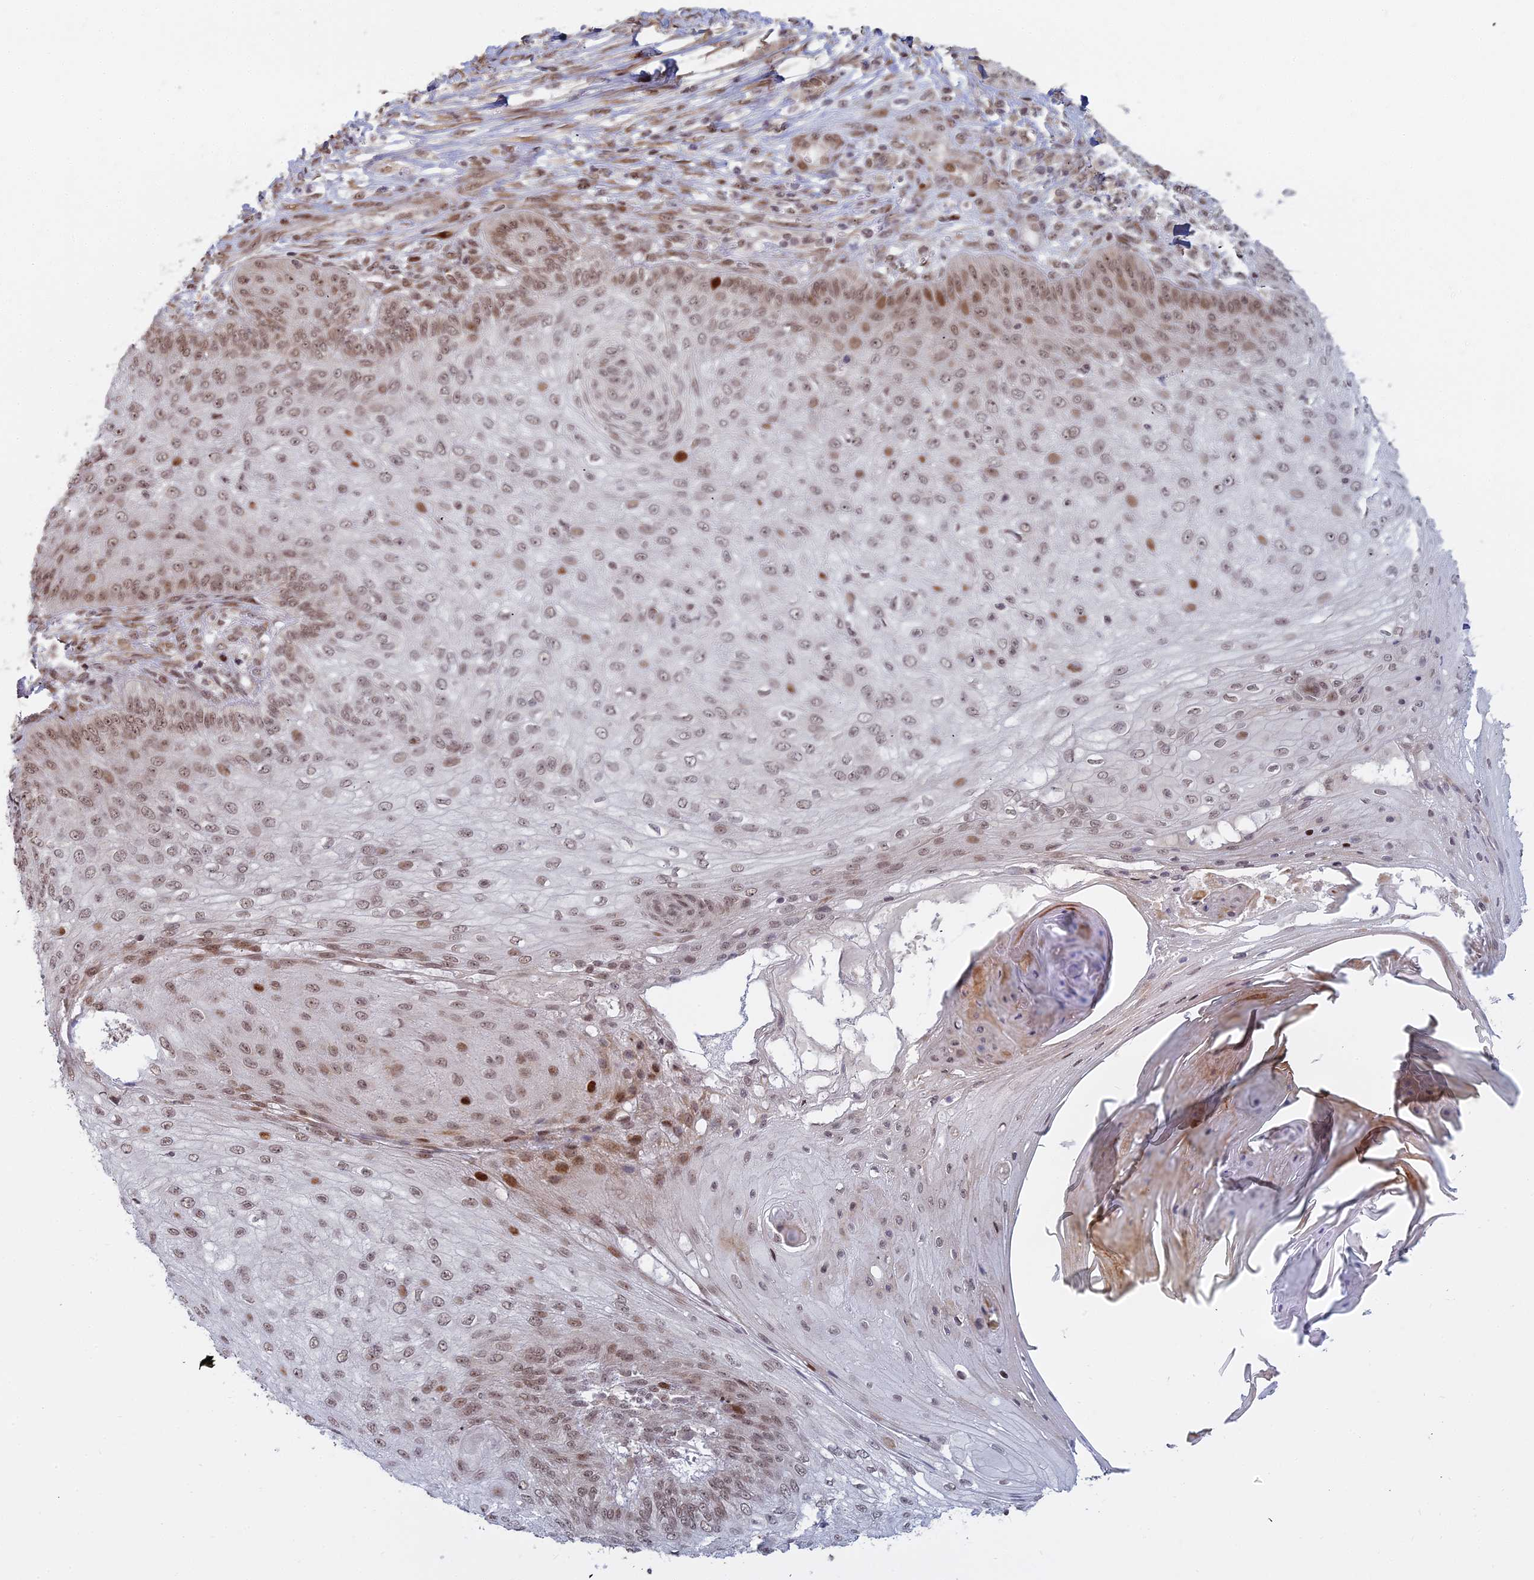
{"staining": {"intensity": "moderate", "quantity": ">75%", "location": "nuclear"}, "tissue": "skin cancer", "cell_type": "Tumor cells", "image_type": "cancer", "snomed": [{"axis": "morphology", "description": "Squamous cell carcinoma, NOS"}, {"axis": "topography", "description": "Skin"}], "caption": "Skin cancer tissue shows moderate nuclear staining in approximately >75% of tumor cells, visualized by immunohistochemistry.", "gene": "ABCA2", "patient": {"sex": "male", "age": 70}}